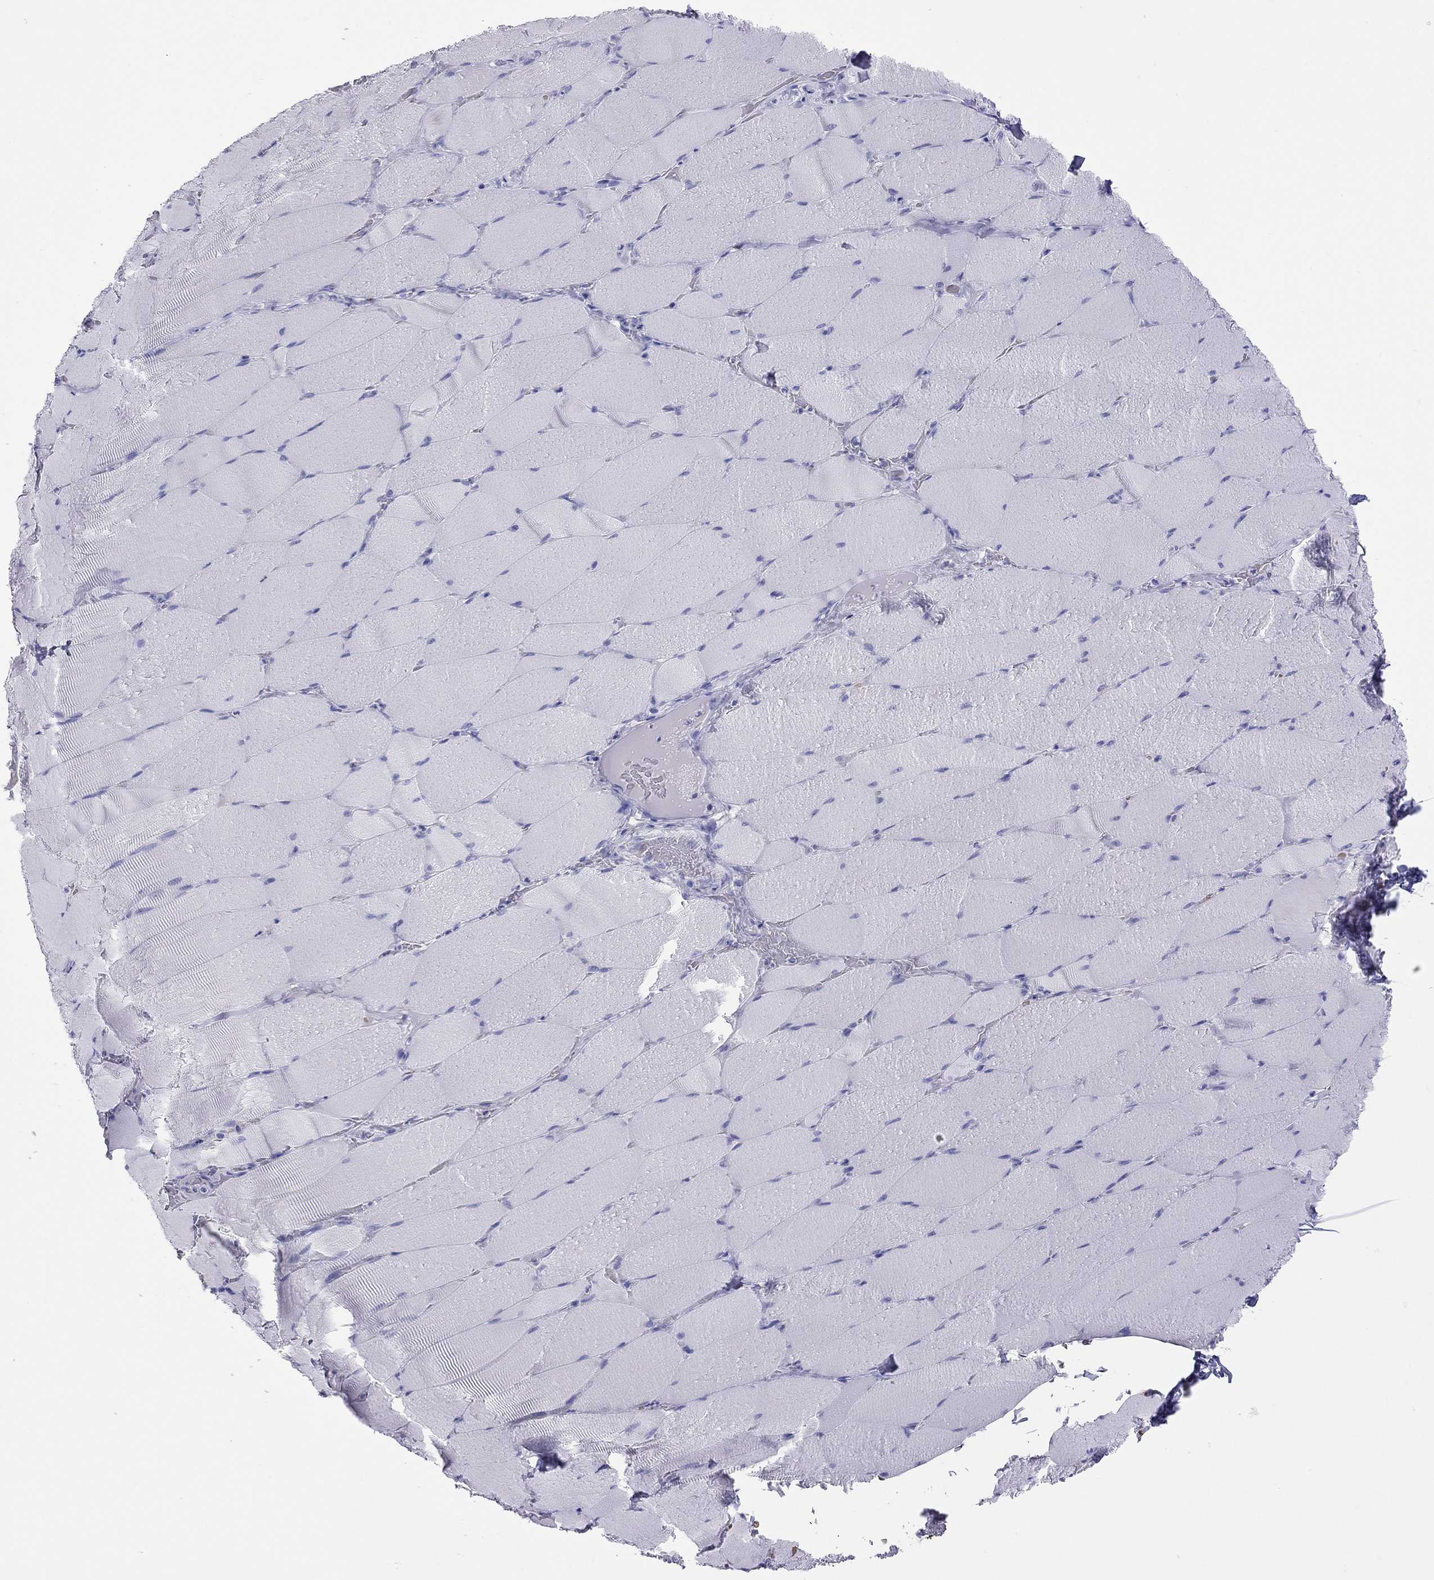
{"staining": {"intensity": "negative", "quantity": "none", "location": "none"}, "tissue": "skeletal muscle", "cell_type": "Myocytes", "image_type": "normal", "snomed": [{"axis": "morphology", "description": "Normal tissue, NOS"}, {"axis": "topography", "description": "Skeletal muscle"}], "caption": "A high-resolution image shows immunohistochemistry (IHC) staining of normal skeletal muscle, which reveals no significant expression in myocytes. The staining was performed using DAB (3,3'-diaminobenzidine) to visualize the protein expression in brown, while the nuclei were stained in blue with hematoxylin (Magnification: 20x).", "gene": "PTPRN", "patient": {"sex": "male", "age": 56}}